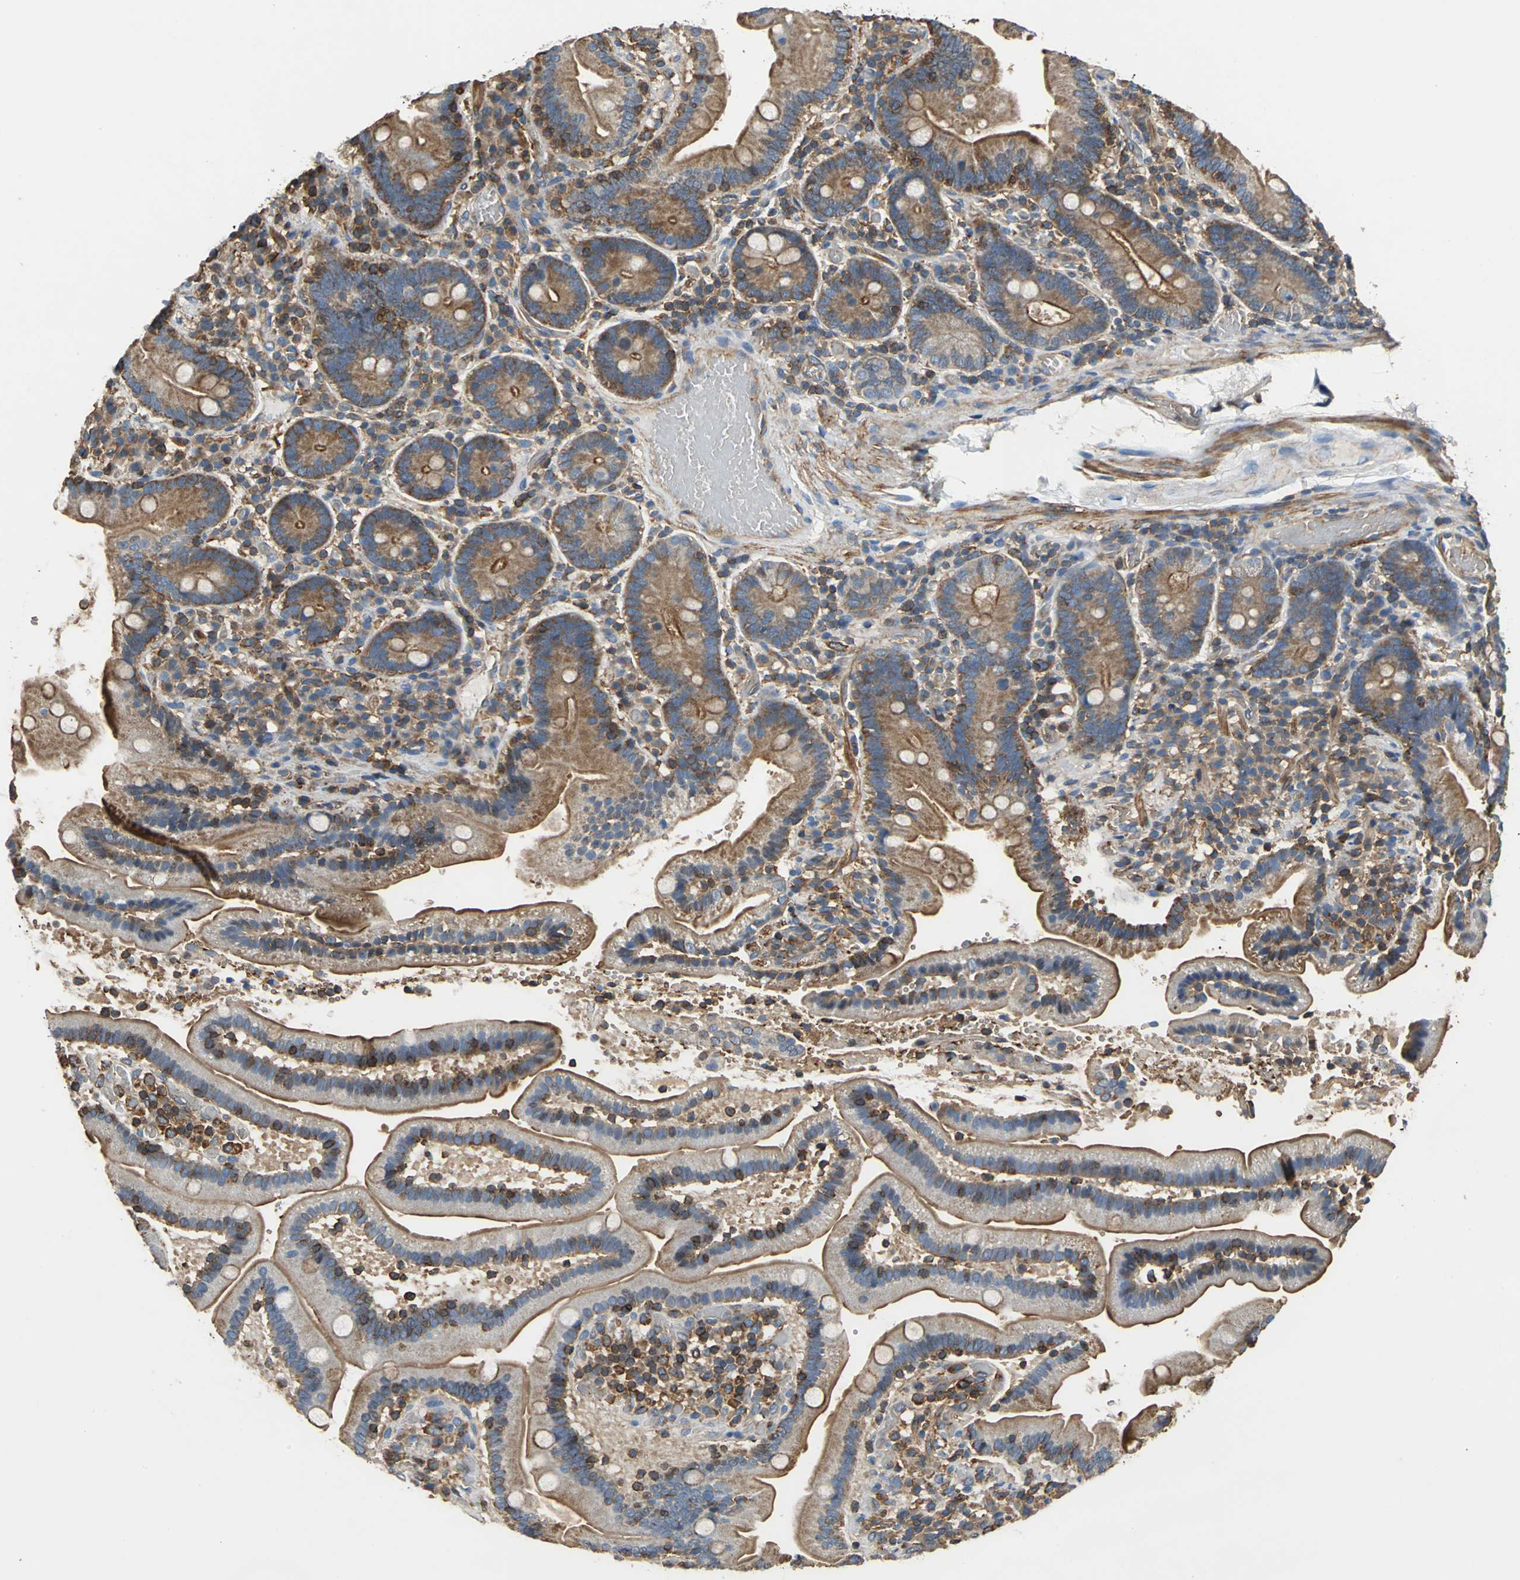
{"staining": {"intensity": "strong", "quantity": ">75%", "location": "cytoplasmic/membranous"}, "tissue": "duodenum", "cell_type": "Glandular cells", "image_type": "normal", "snomed": [{"axis": "morphology", "description": "Normal tissue, NOS"}, {"axis": "topography", "description": "Duodenum"}], "caption": "Approximately >75% of glandular cells in unremarkable duodenum display strong cytoplasmic/membranous protein staining as visualized by brown immunohistochemical staining.", "gene": "PARVA", "patient": {"sex": "male", "age": 66}}